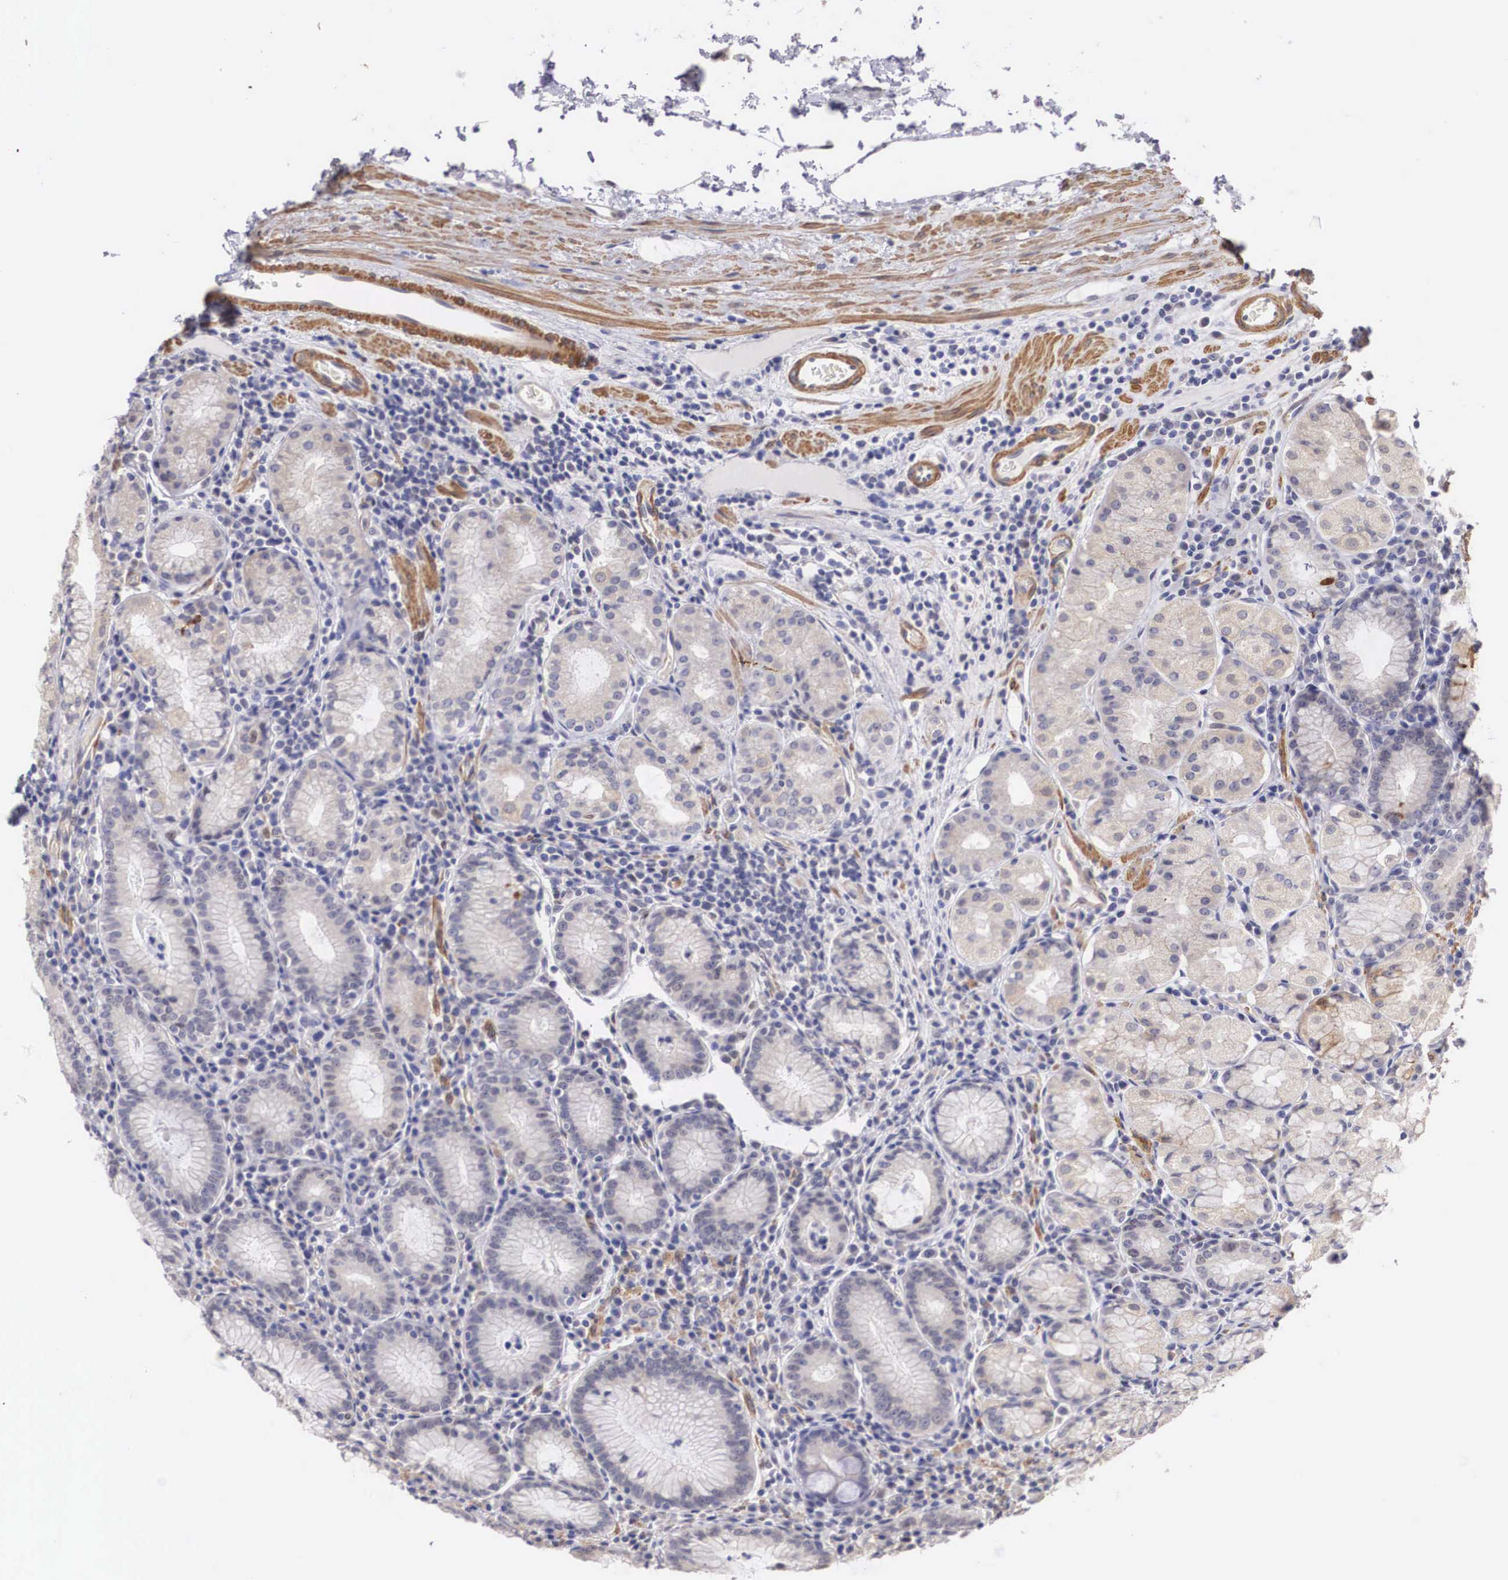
{"staining": {"intensity": "moderate", "quantity": "<25%", "location": "cytoplasmic/membranous"}, "tissue": "stomach", "cell_type": "Glandular cells", "image_type": "normal", "snomed": [{"axis": "morphology", "description": "Normal tissue, NOS"}, {"axis": "topography", "description": "Stomach, lower"}], "caption": "Protein expression by immunohistochemistry (IHC) displays moderate cytoplasmic/membranous positivity in approximately <25% of glandular cells in benign stomach.", "gene": "ENOX2", "patient": {"sex": "female", "age": 43}}